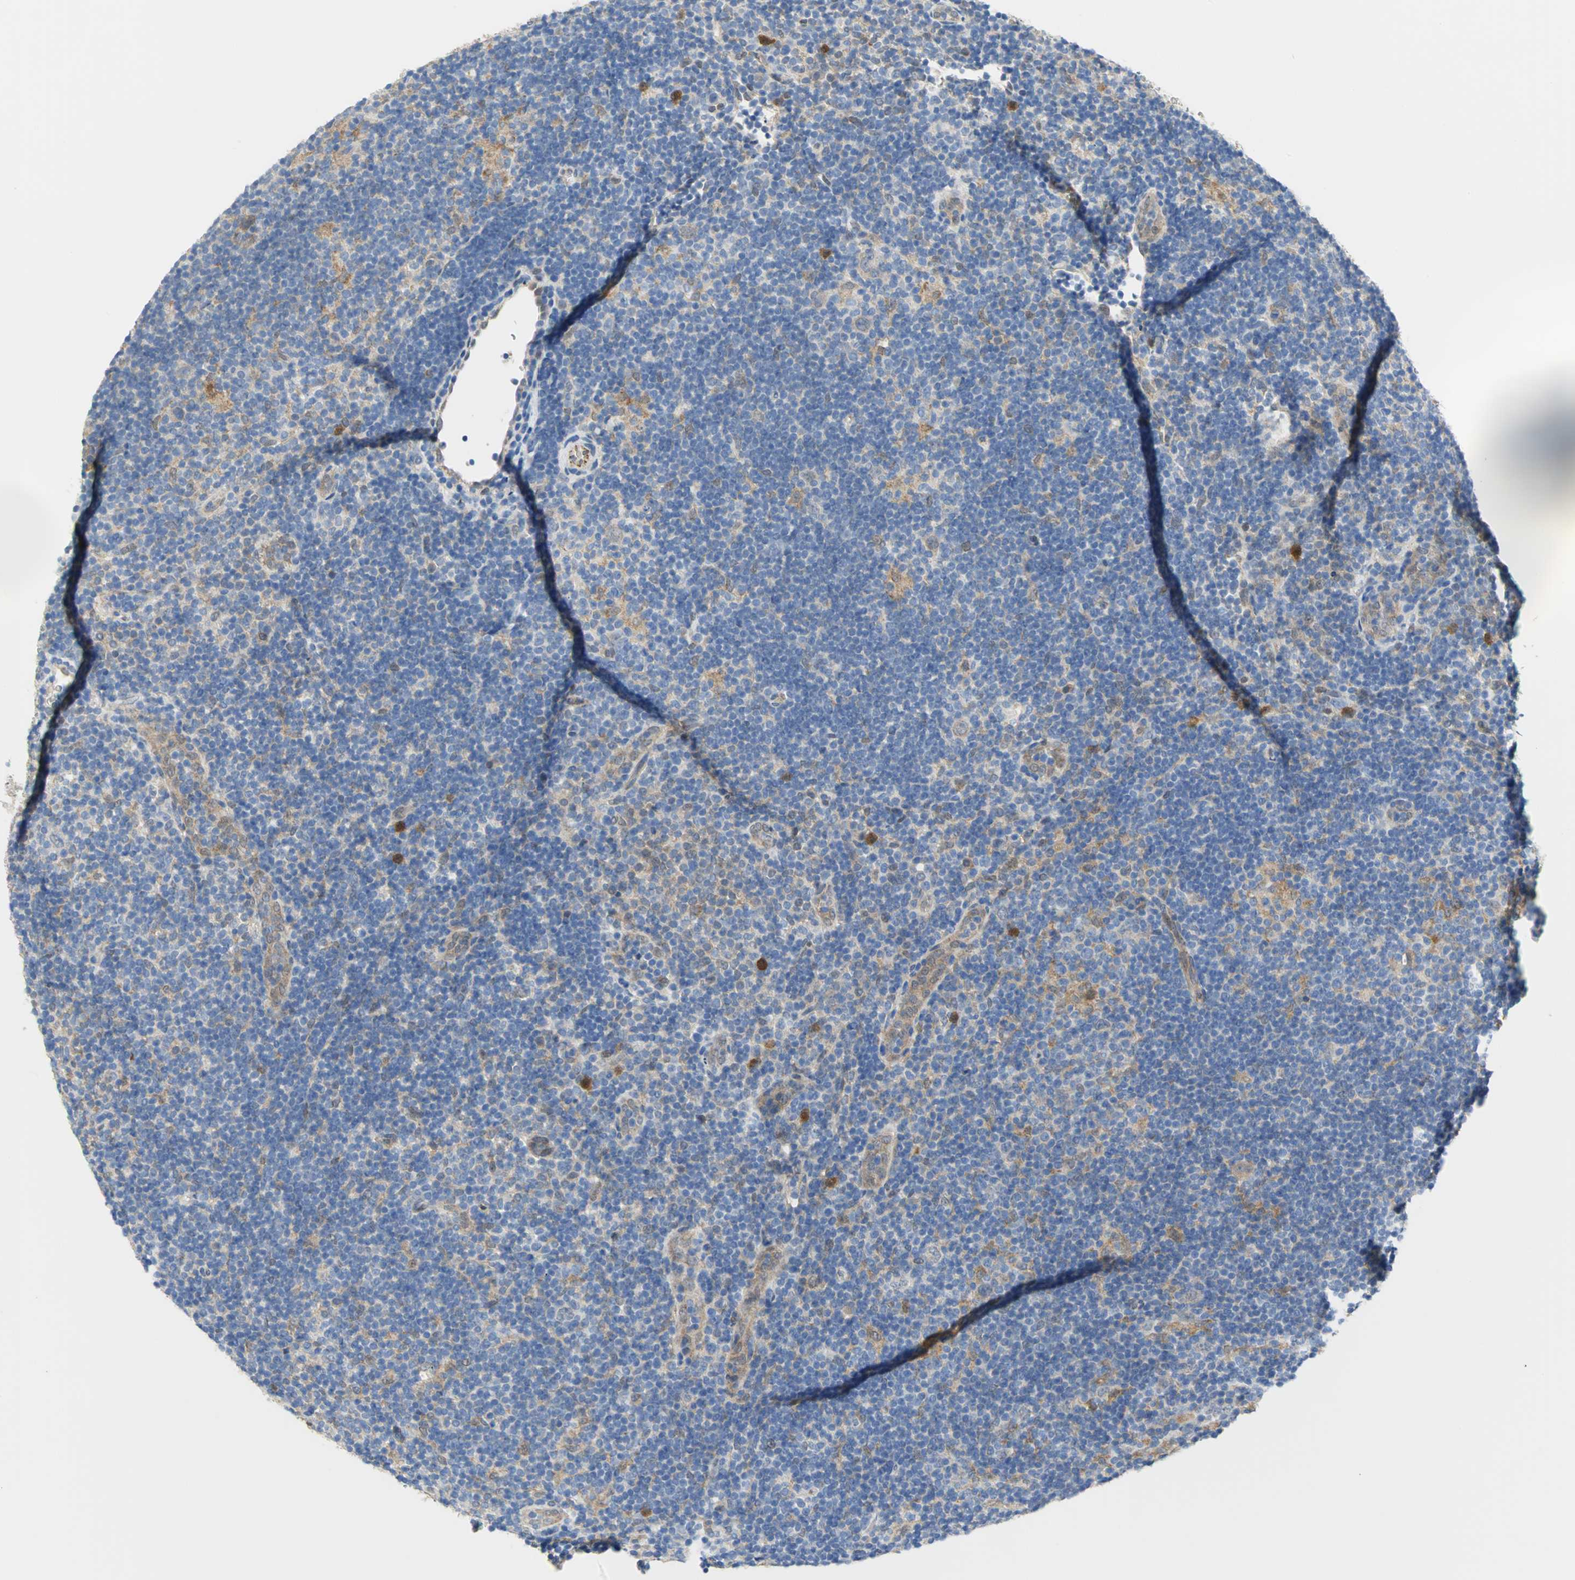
{"staining": {"intensity": "negative", "quantity": "none", "location": "none"}, "tissue": "lymphoma", "cell_type": "Tumor cells", "image_type": "cancer", "snomed": [{"axis": "morphology", "description": "Hodgkin's disease, NOS"}, {"axis": "topography", "description": "Lymph node"}], "caption": "Tumor cells are negative for brown protein staining in Hodgkin's disease. (Stains: DAB (3,3'-diaminobenzidine) immunohistochemistry with hematoxylin counter stain, Microscopy: brightfield microscopy at high magnification).", "gene": "PGM3", "patient": {"sex": "female", "age": 57}}